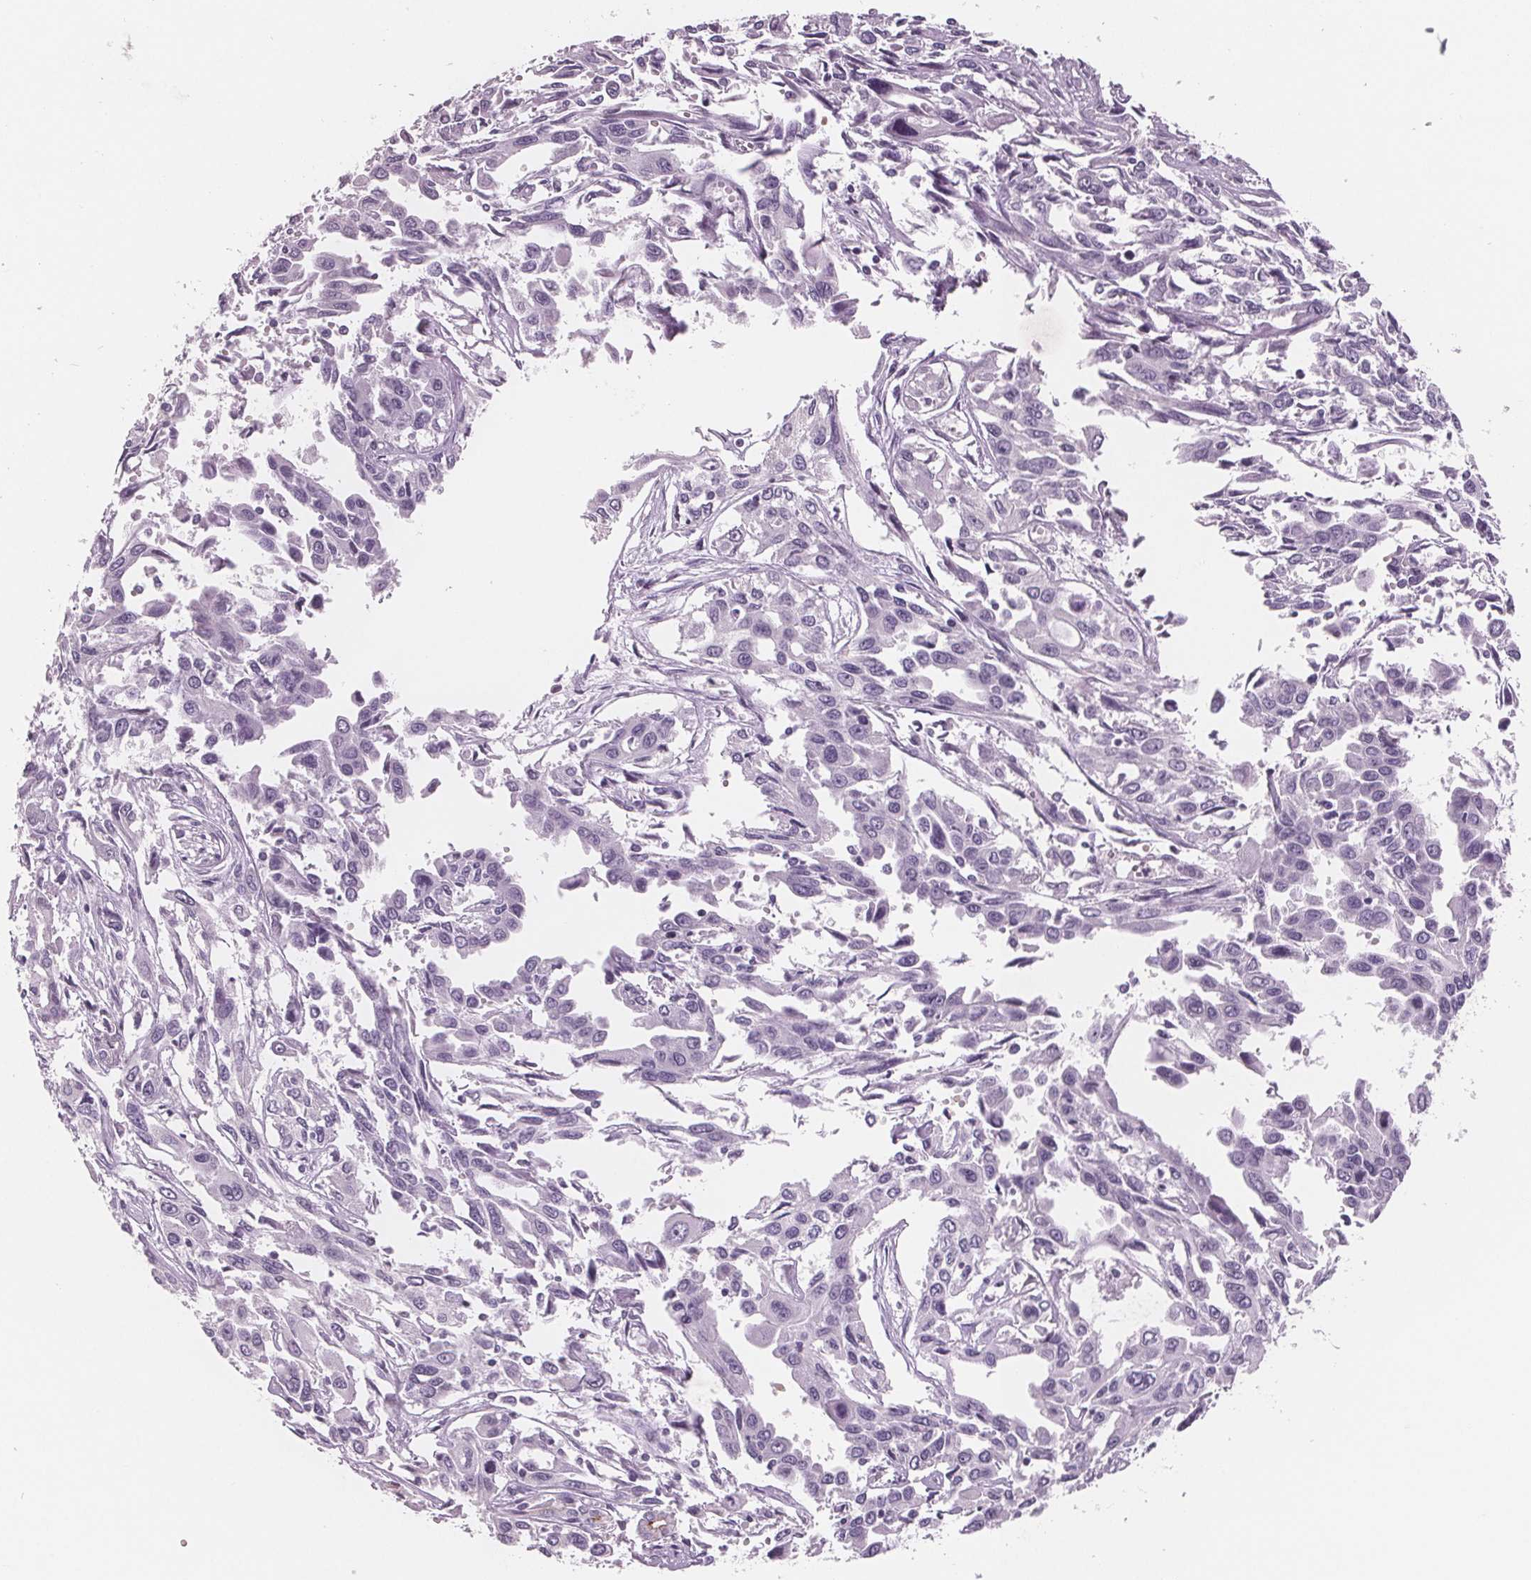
{"staining": {"intensity": "negative", "quantity": "none", "location": "none"}, "tissue": "pancreatic cancer", "cell_type": "Tumor cells", "image_type": "cancer", "snomed": [{"axis": "morphology", "description": "Adenocarcinoma, NOS"}, {"axis": "topography", "description": "Pancreas"}], "caption": "This is an immunohistochemistry micrograph of human adenocarcinoma (pancreatic). There is no positivity in tumor cells.", "gene": "AMBP", "patient": {"sex": "female", "age": 55}}